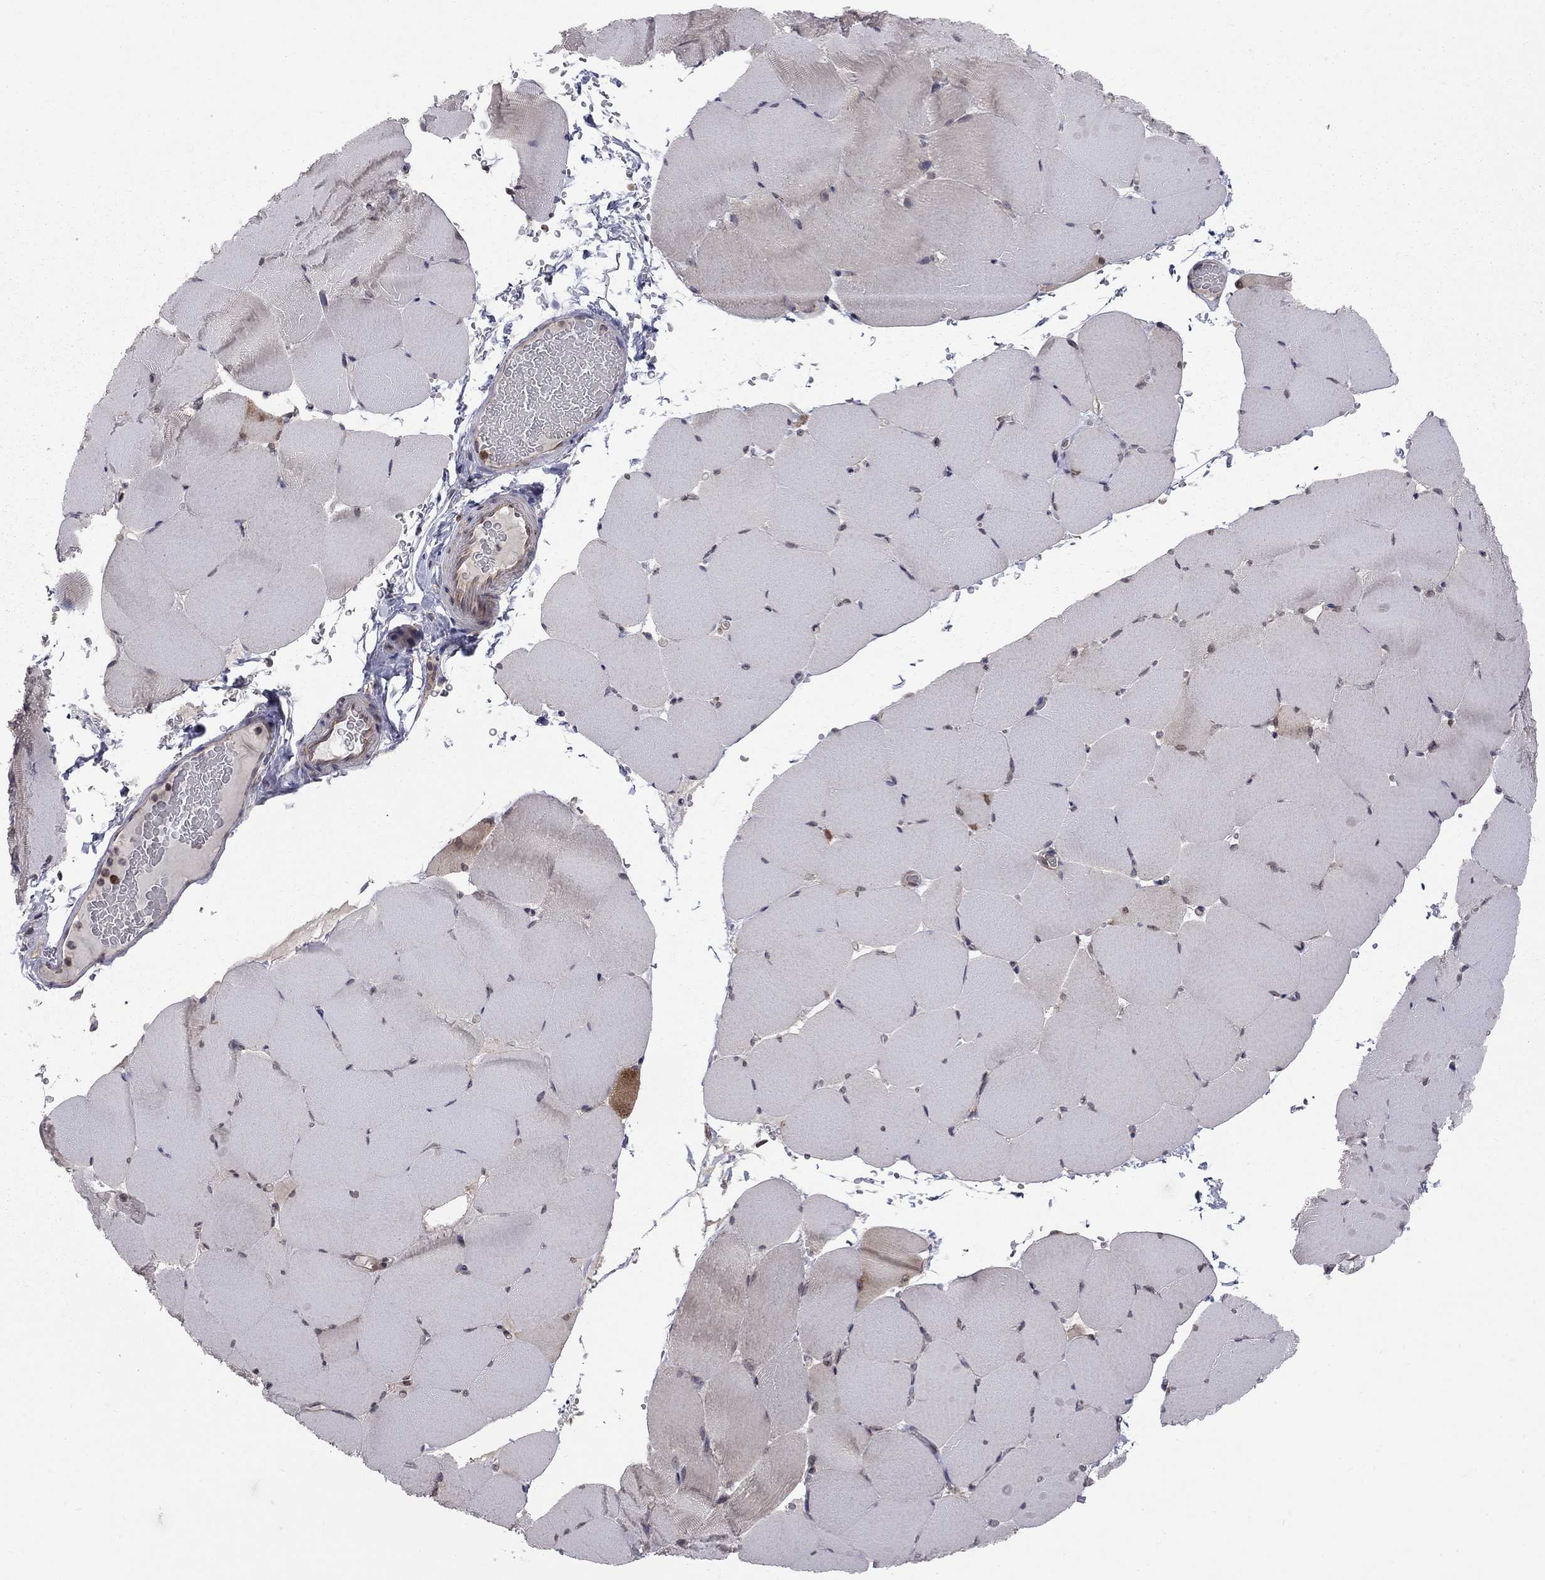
{"staining": {"intensity": "weak", "quantity": "<25%", "location": "cytoplasmic/membranous"}, "tissue": "skeletal muscle", "cell_type": "Myocytes", "image_type": "normal", "snomed": [{"axis": "morphology", "description": "Normal tissue, NOS"}, {"axis": "topography", "description": "Skeletal muscle"}], "caption": "DAB immunohistochemical staining of unremarkable human skeletal muscle demonstrates no significant staining in myocytes. (Immunohistochemistry, brightfield microscopy, high magnification).", "gene": "NAA50", "patient": {"sex": "female", "age": 37}}